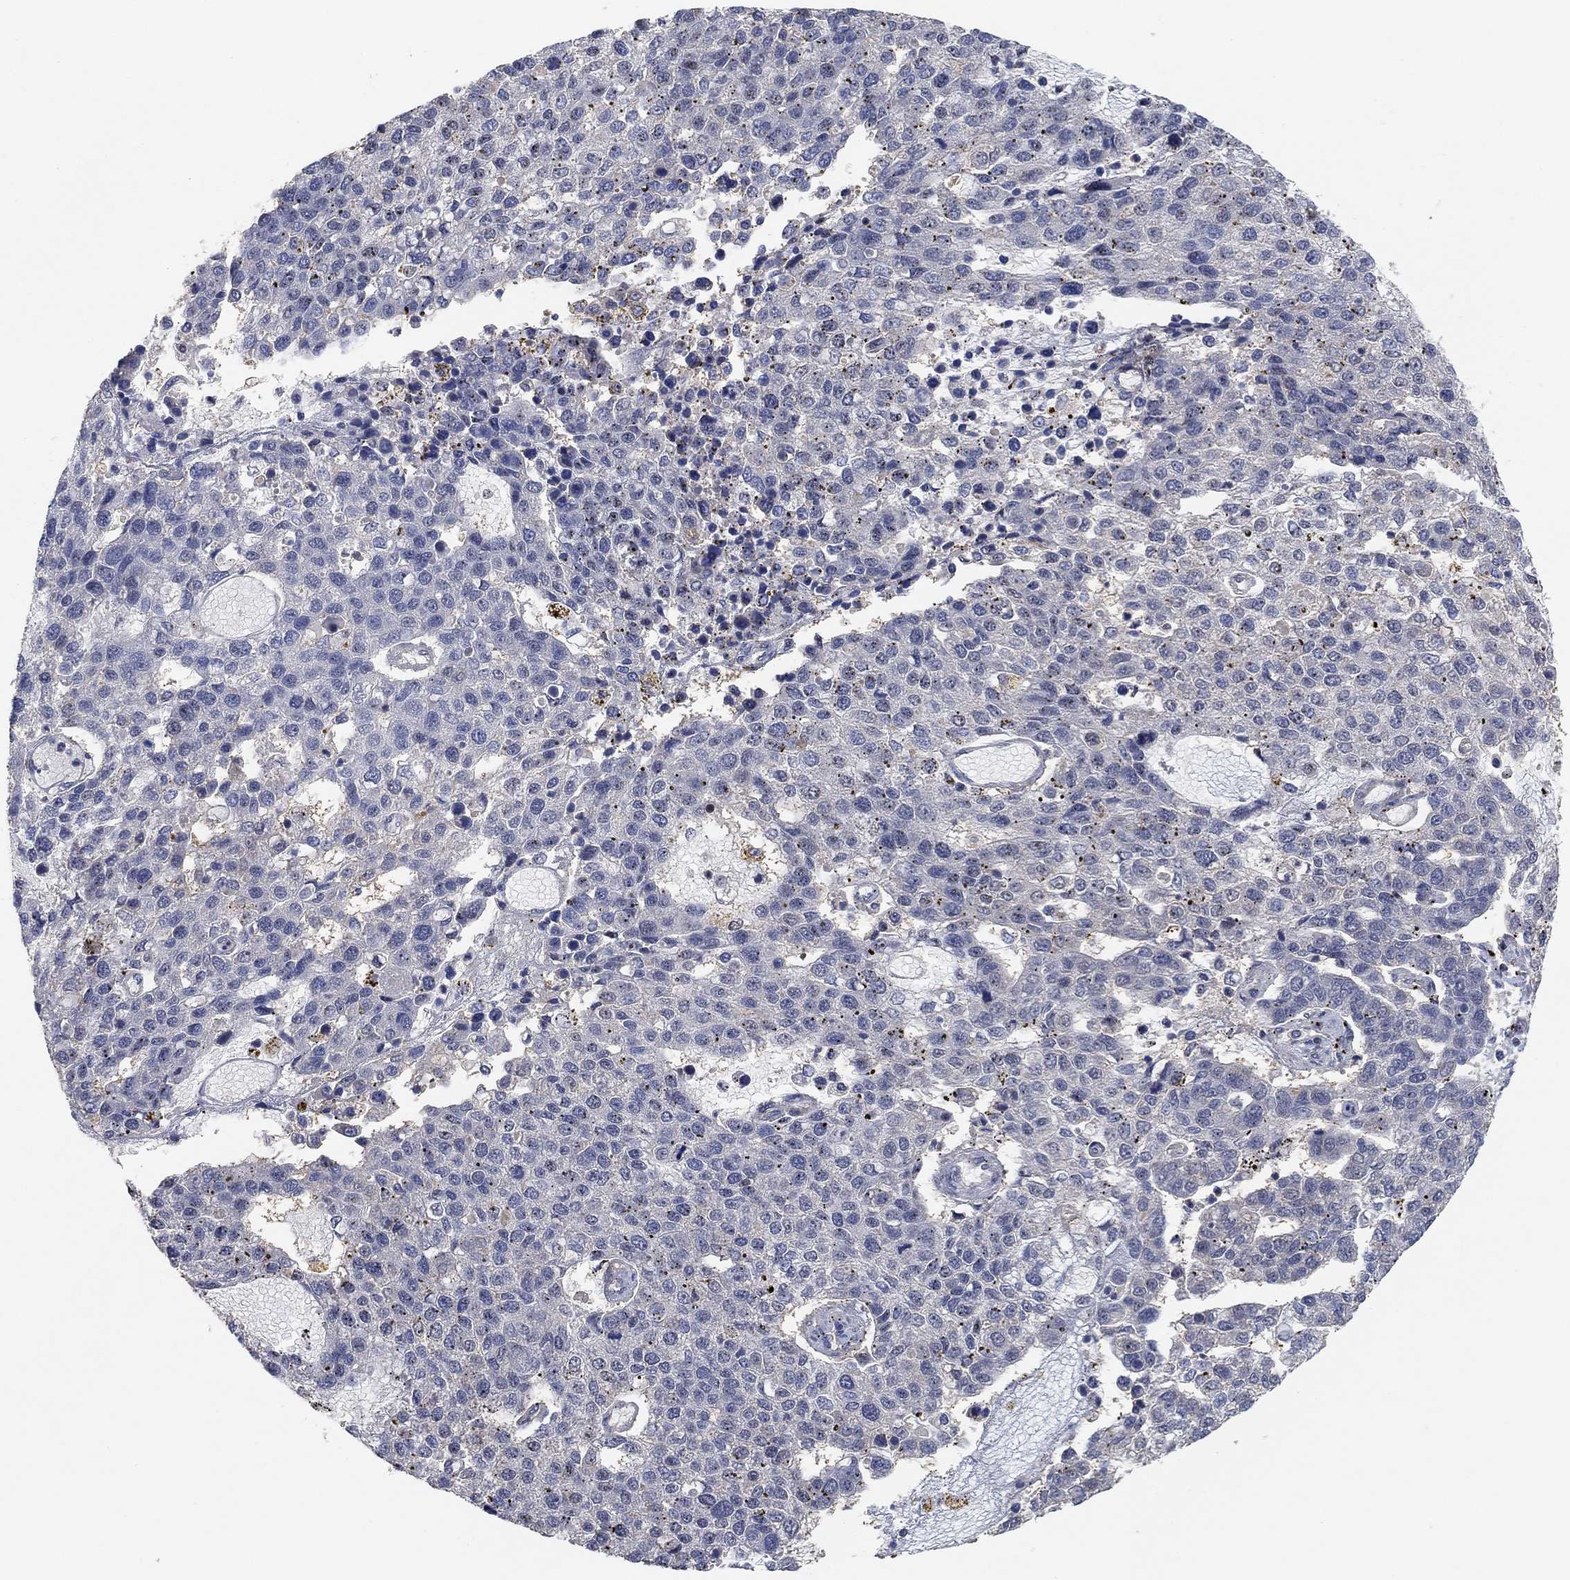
{"staining": {"intensity": "negative", "quantity": "none", "location": "none"}, "tissue": "pancreatic cancer", "cell_type": "Tumor cells", "image_type": "cancer", "snomed": [{"axis": "morphology", "description": "Adenocarcinoma, NOS"}, {"axis": "topography", "description": "Pancreas"}], "caption": "The IHC photomicrograph has no significant expression in tumor cells of pancreatic adenocarcinoma tissue. (Stains: DAB IHC with hematoxylin counter stain, Microscopy: brightfield microscopy at high magnification).", "gene": "CCDC43", "patient": {"sex": "female", "age": 61}}